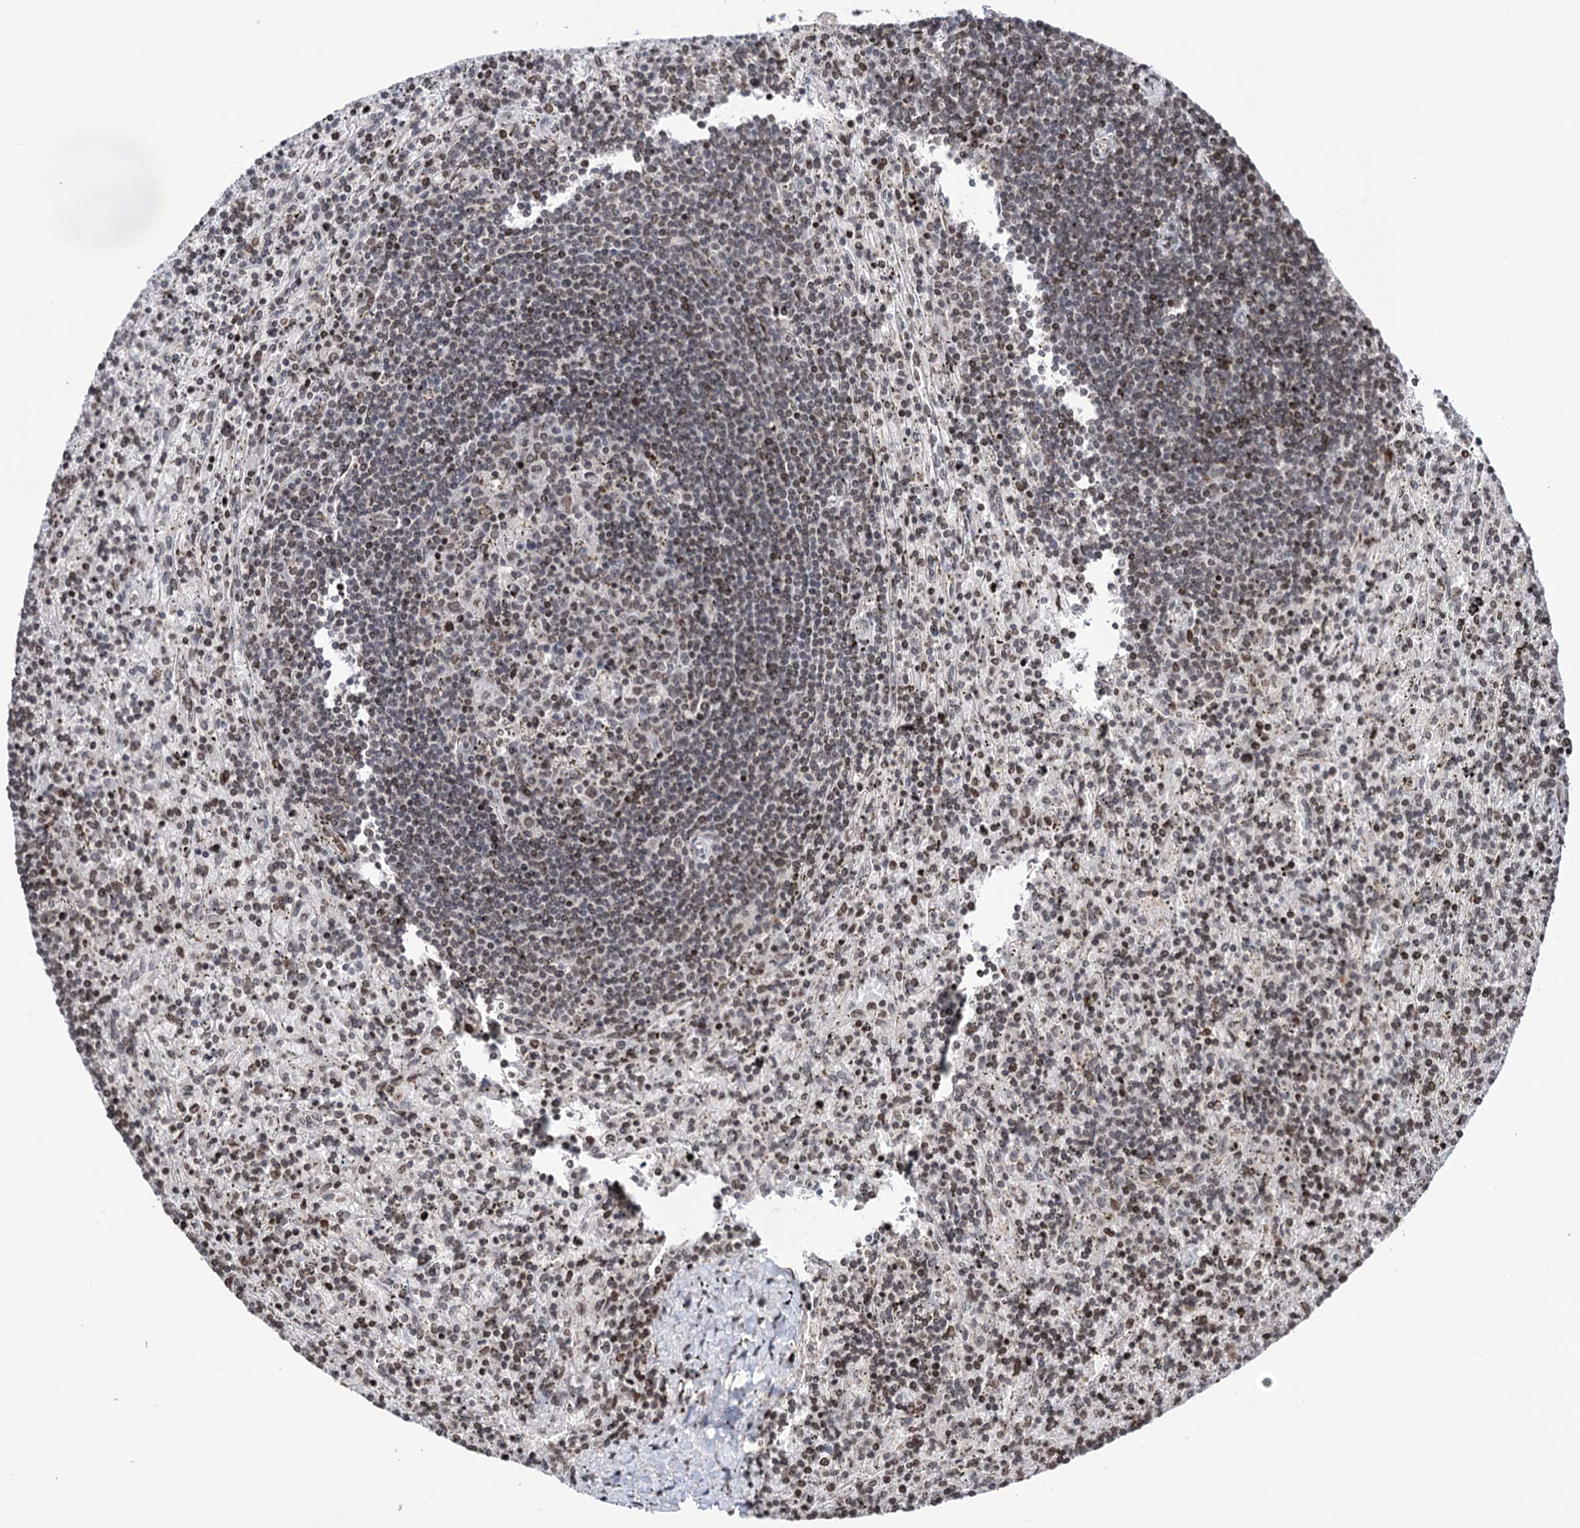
{"staining": {"intensity": "weak", "quantity": "25%-75%", "location": "nuclear"}, "tissue": "lymphoma", "cell_type": "Tumor cells", "image_type": "cancer", "snomed": [{"axis": "morphology", "description": "Malignant lymphoma, non-Hodgkin's type, Low grade"}, {"axis": "topography", "description": "Spleen"}], "caption": "A brown stain labels weak nuclear staining of a protein in low-grade malignant lymphoma, non-Hodgkin's type tumor cells.", "gene": "CCDC77", "patient": {"sex": "male", "age": 76}}